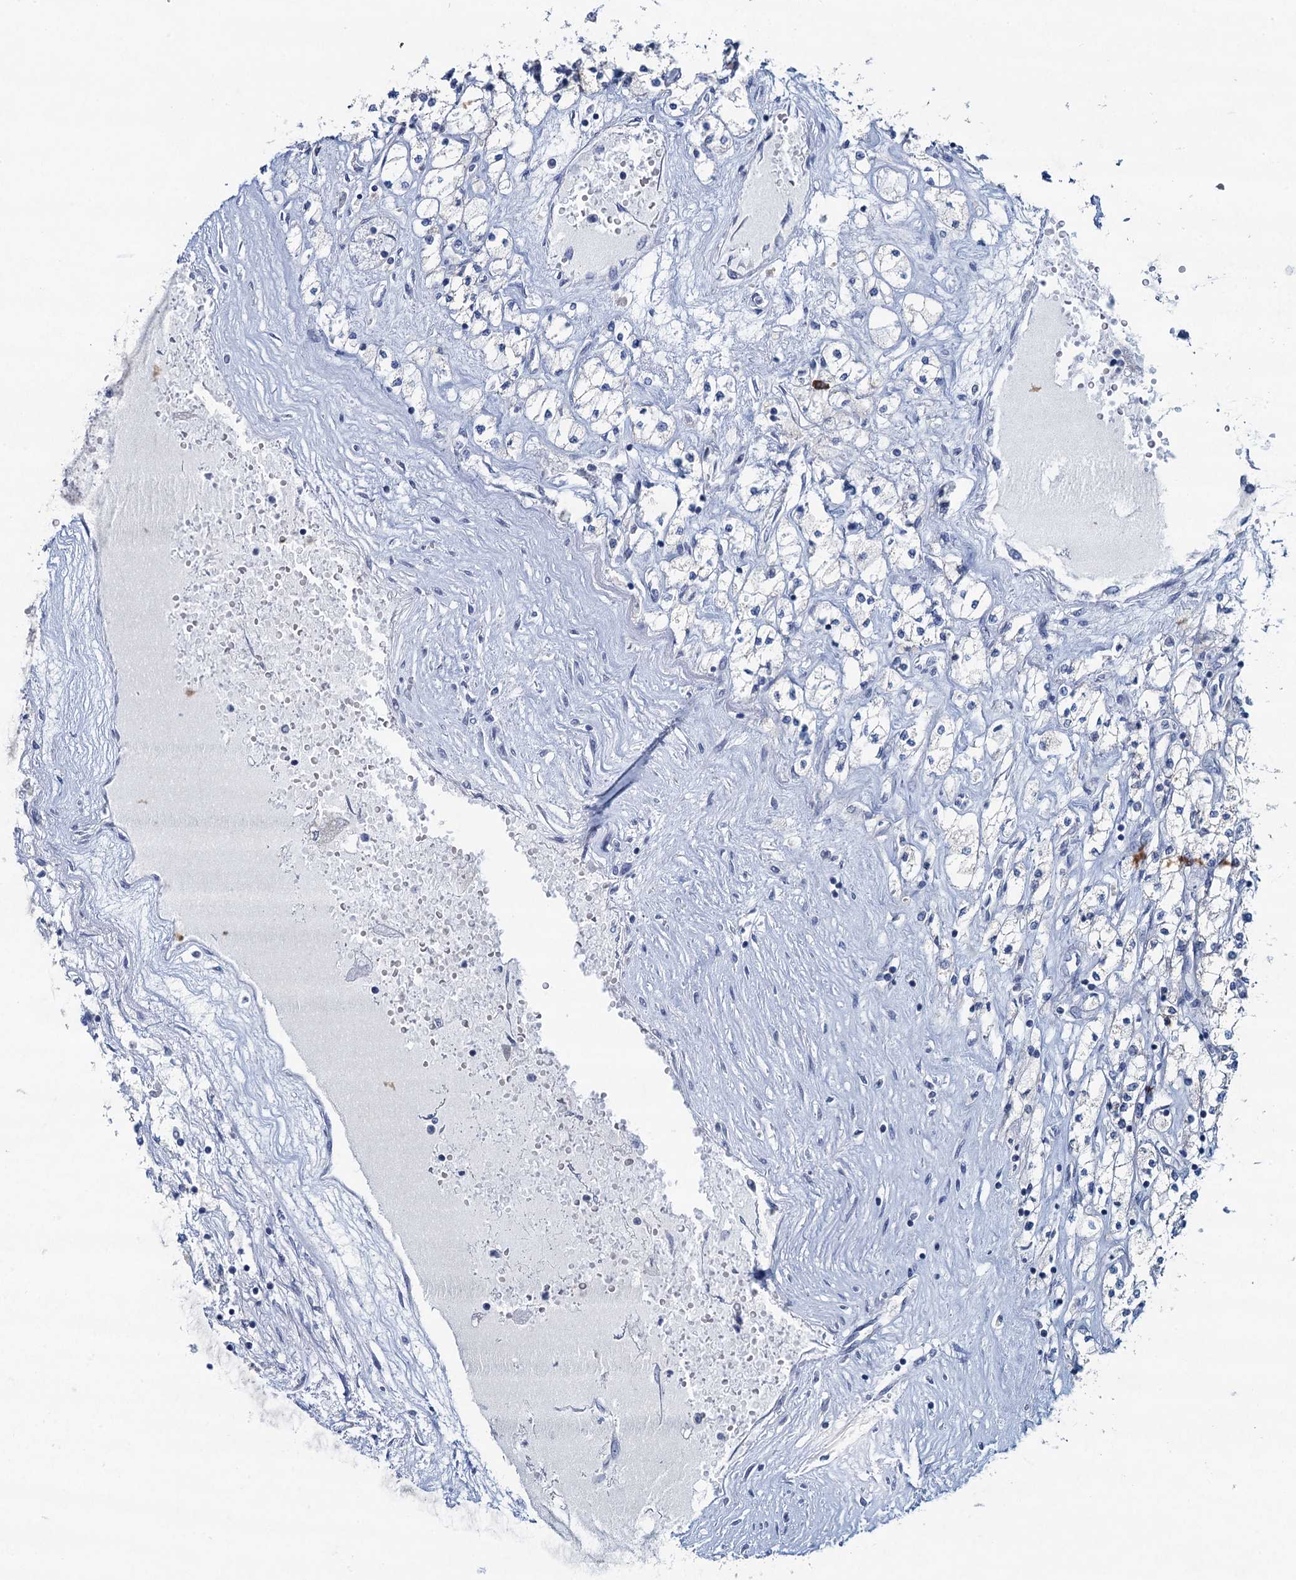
{"staining": {"intensity": "negative", "quantity": "none", "location": "none"}, "tissue": "renal cancer", "cell_type": "Tumor cells", "image_type": "cancer", "snomed": [{"axis": "morphology", "description": "Adenocarcinoma, NOS"}, {"axis": "topography", "description": "Kidney"}], "caption": "High magnification brightfield microscopy of renal cancer stained with DAB (brown) and counterstained with hematoxylin (blue): tumor cells show no significant staining.", "gene": "HAPSTR1", "patient": {"sex": "male", "age": 80}}